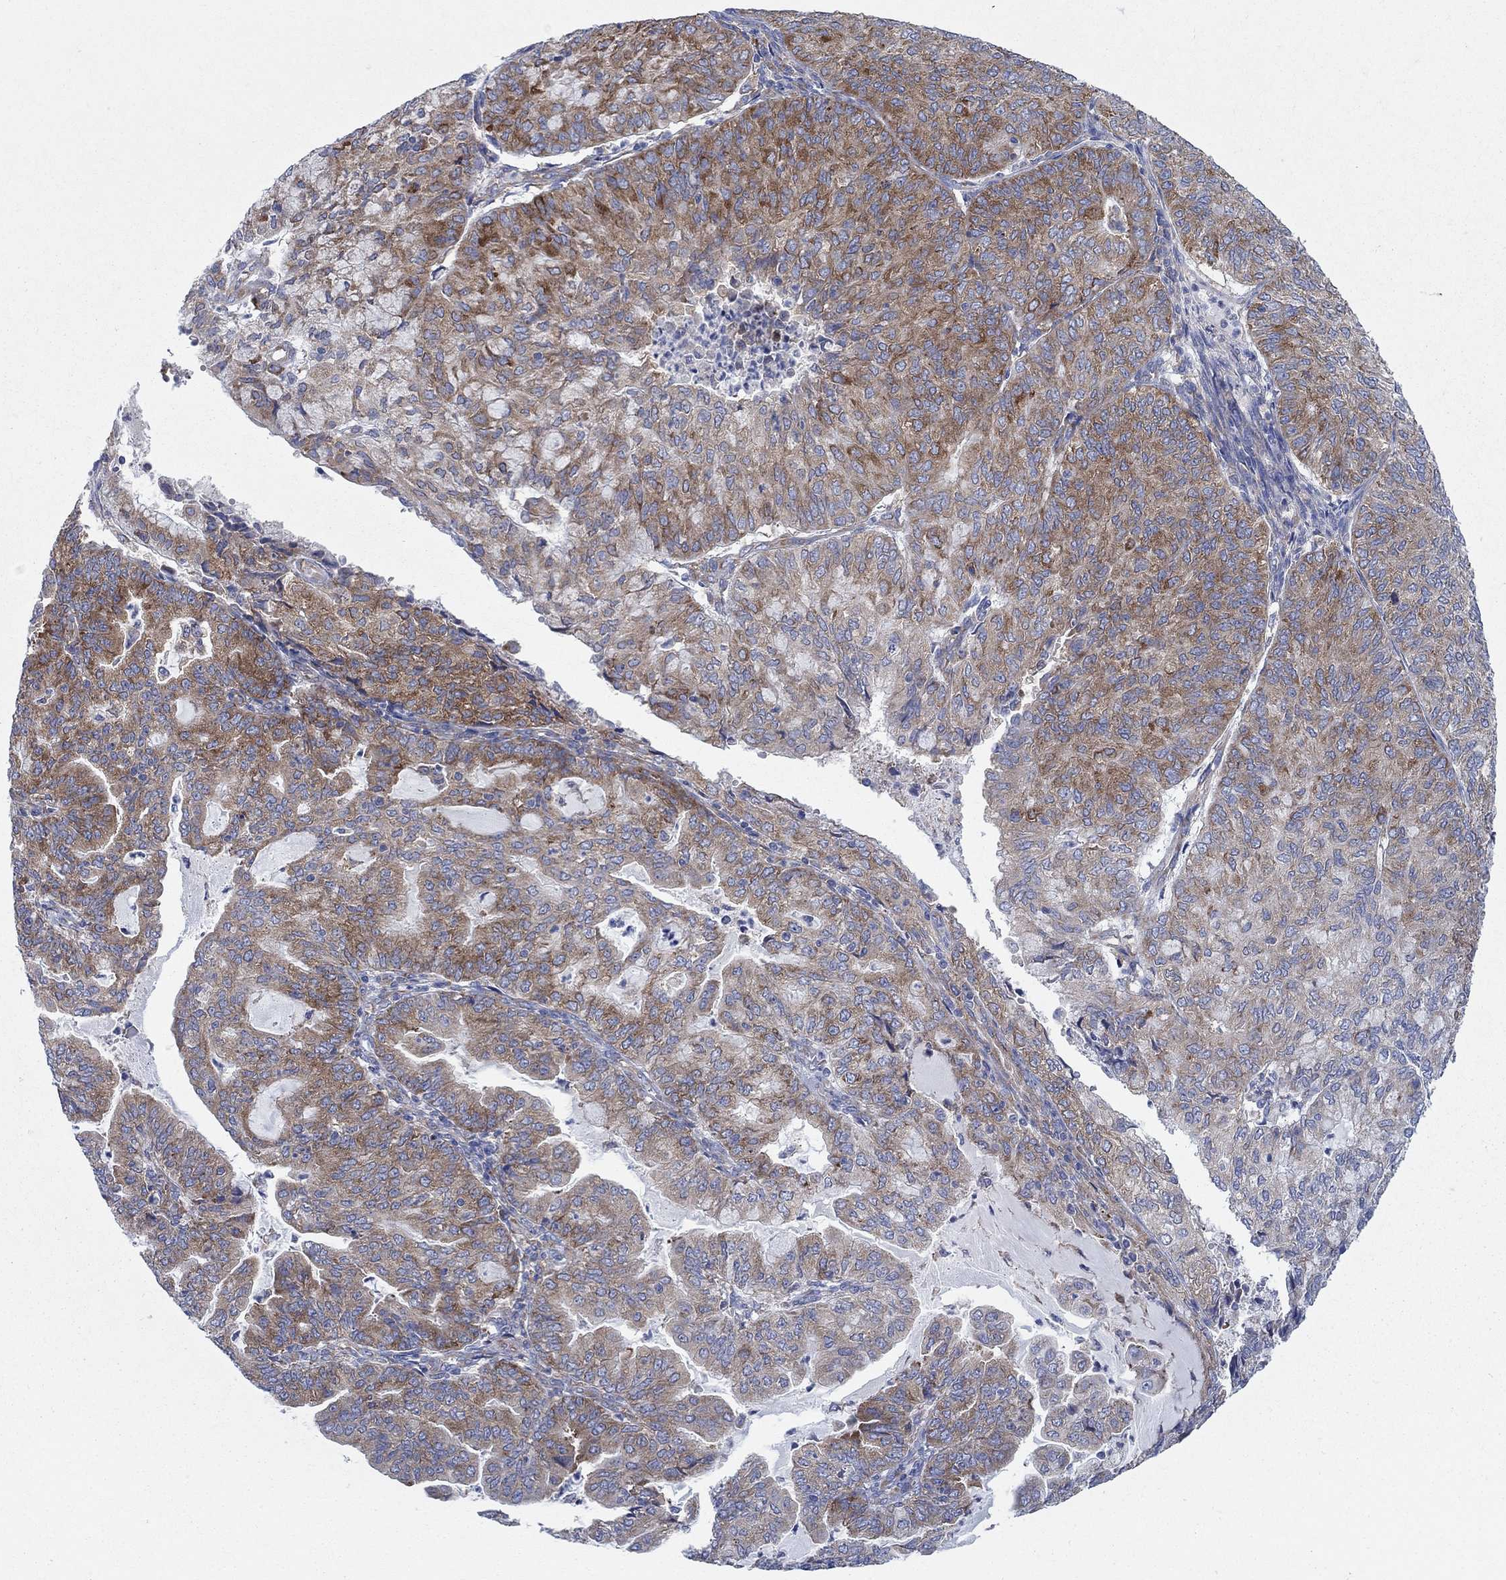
{"staining": {"intensity": "strong", "quantity": "25%-75%", "location": "cytoplasmic/membranous"}, "tissue": "endometrial cancer", "cell_type": "Tumor cells", "image_type": "cancer", "snomed": [{"axis": "morphology", "description": "Adenocarcinoma, NOS"}, {"axis": "topography", "description": "Endometrium"}], "caption": "Endometrial cancer tissue exhibits strong cytoplasmic/membranous positivity in approximately 25%-75% of tumor cells", "gene": "TMEM59", "patient": {"sex": "female", "age": 82}}